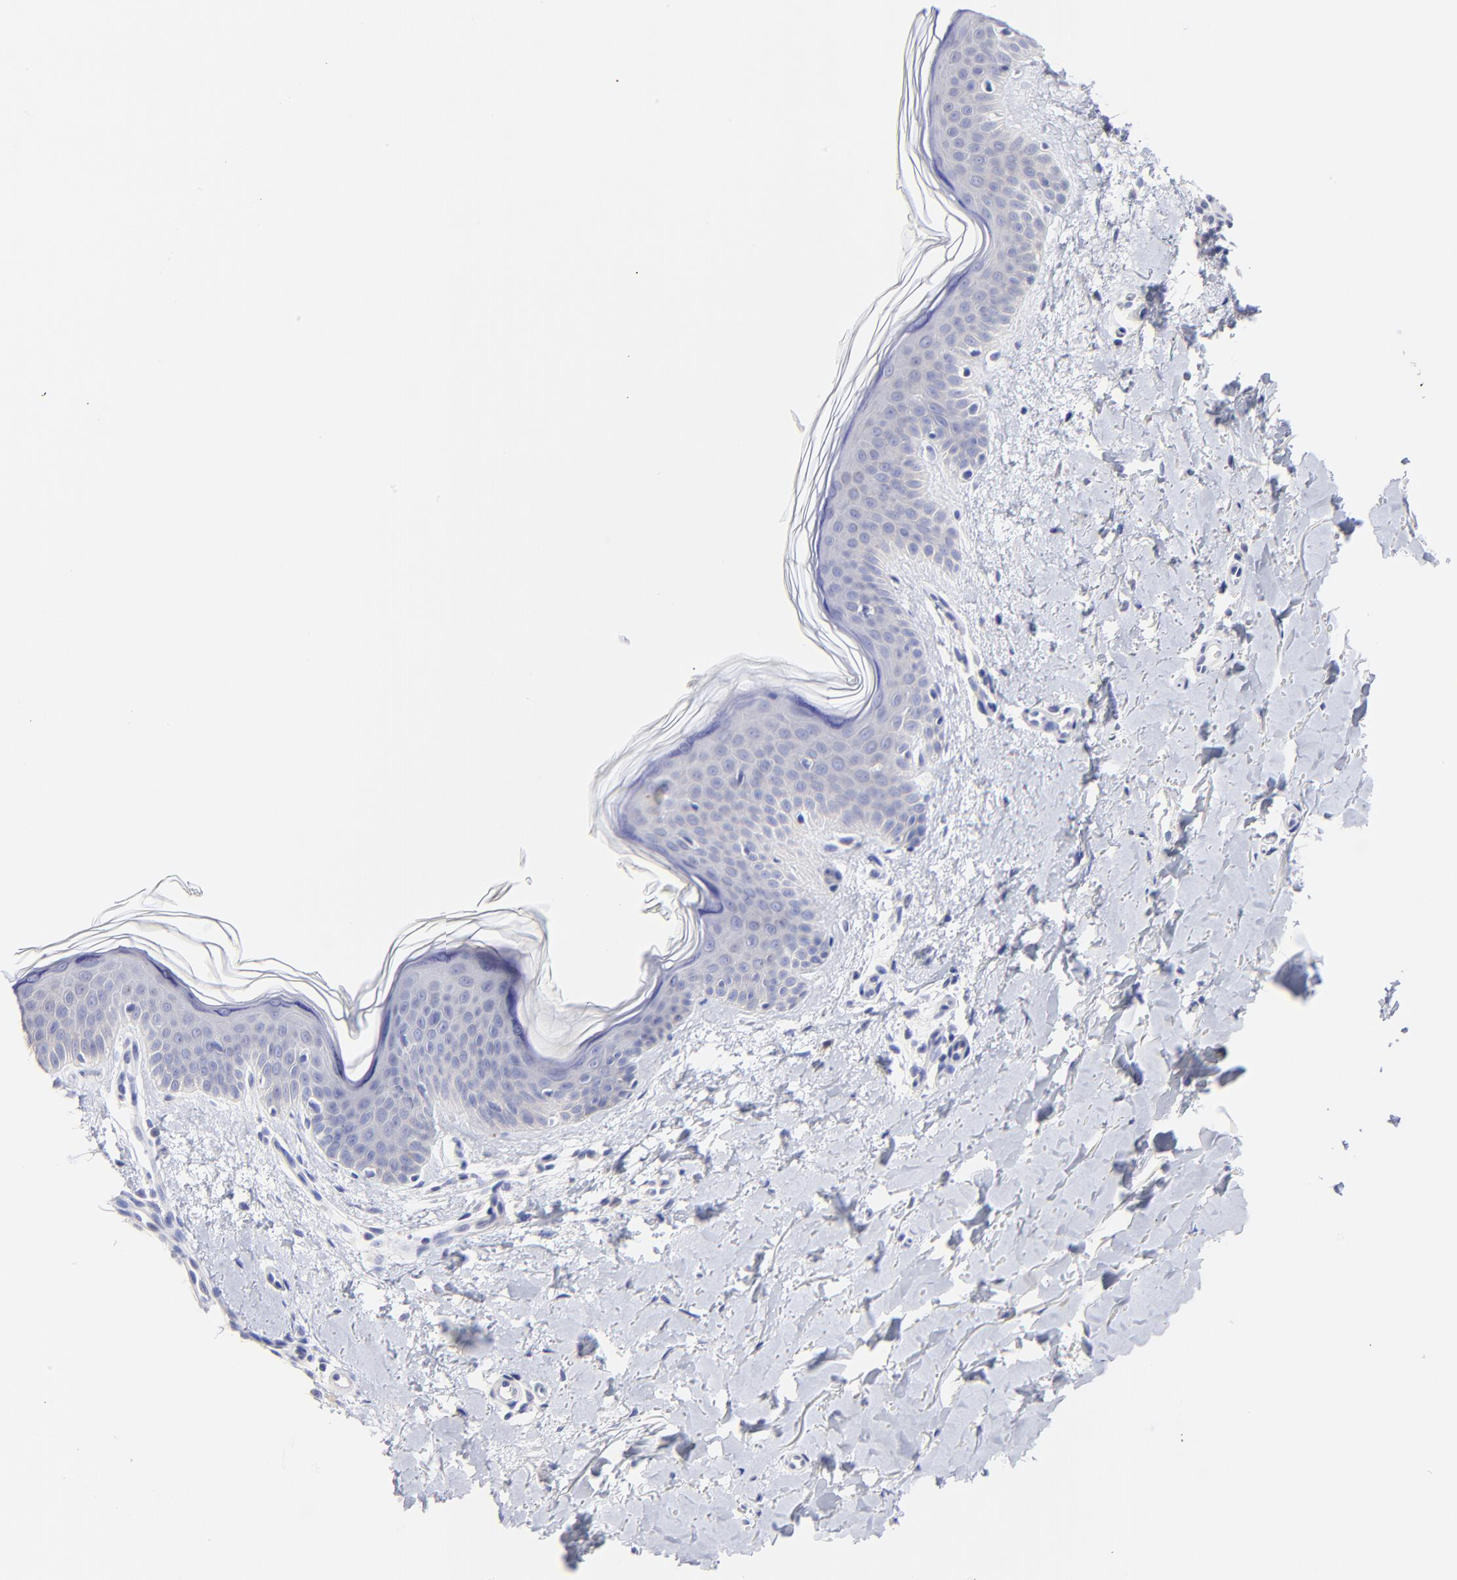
{"staining": {"intensity": "negative", "quantity": "none", "location": "none"}, "tissue": "skin", "cell_type": "Fibroblasts", "image_type": "normal", "snomed": [{"axis": "morphology", "description": "Normal tissue, NOS"}, {"axis": "topography", "description": "Skin"}], "caption": "IHC photomicrograph of normal human skin stained for a protein (brown), which shows no staining in fibroblasts.", "gene": "RAB3A", "patient": {"sex": "female", "age": 56}}